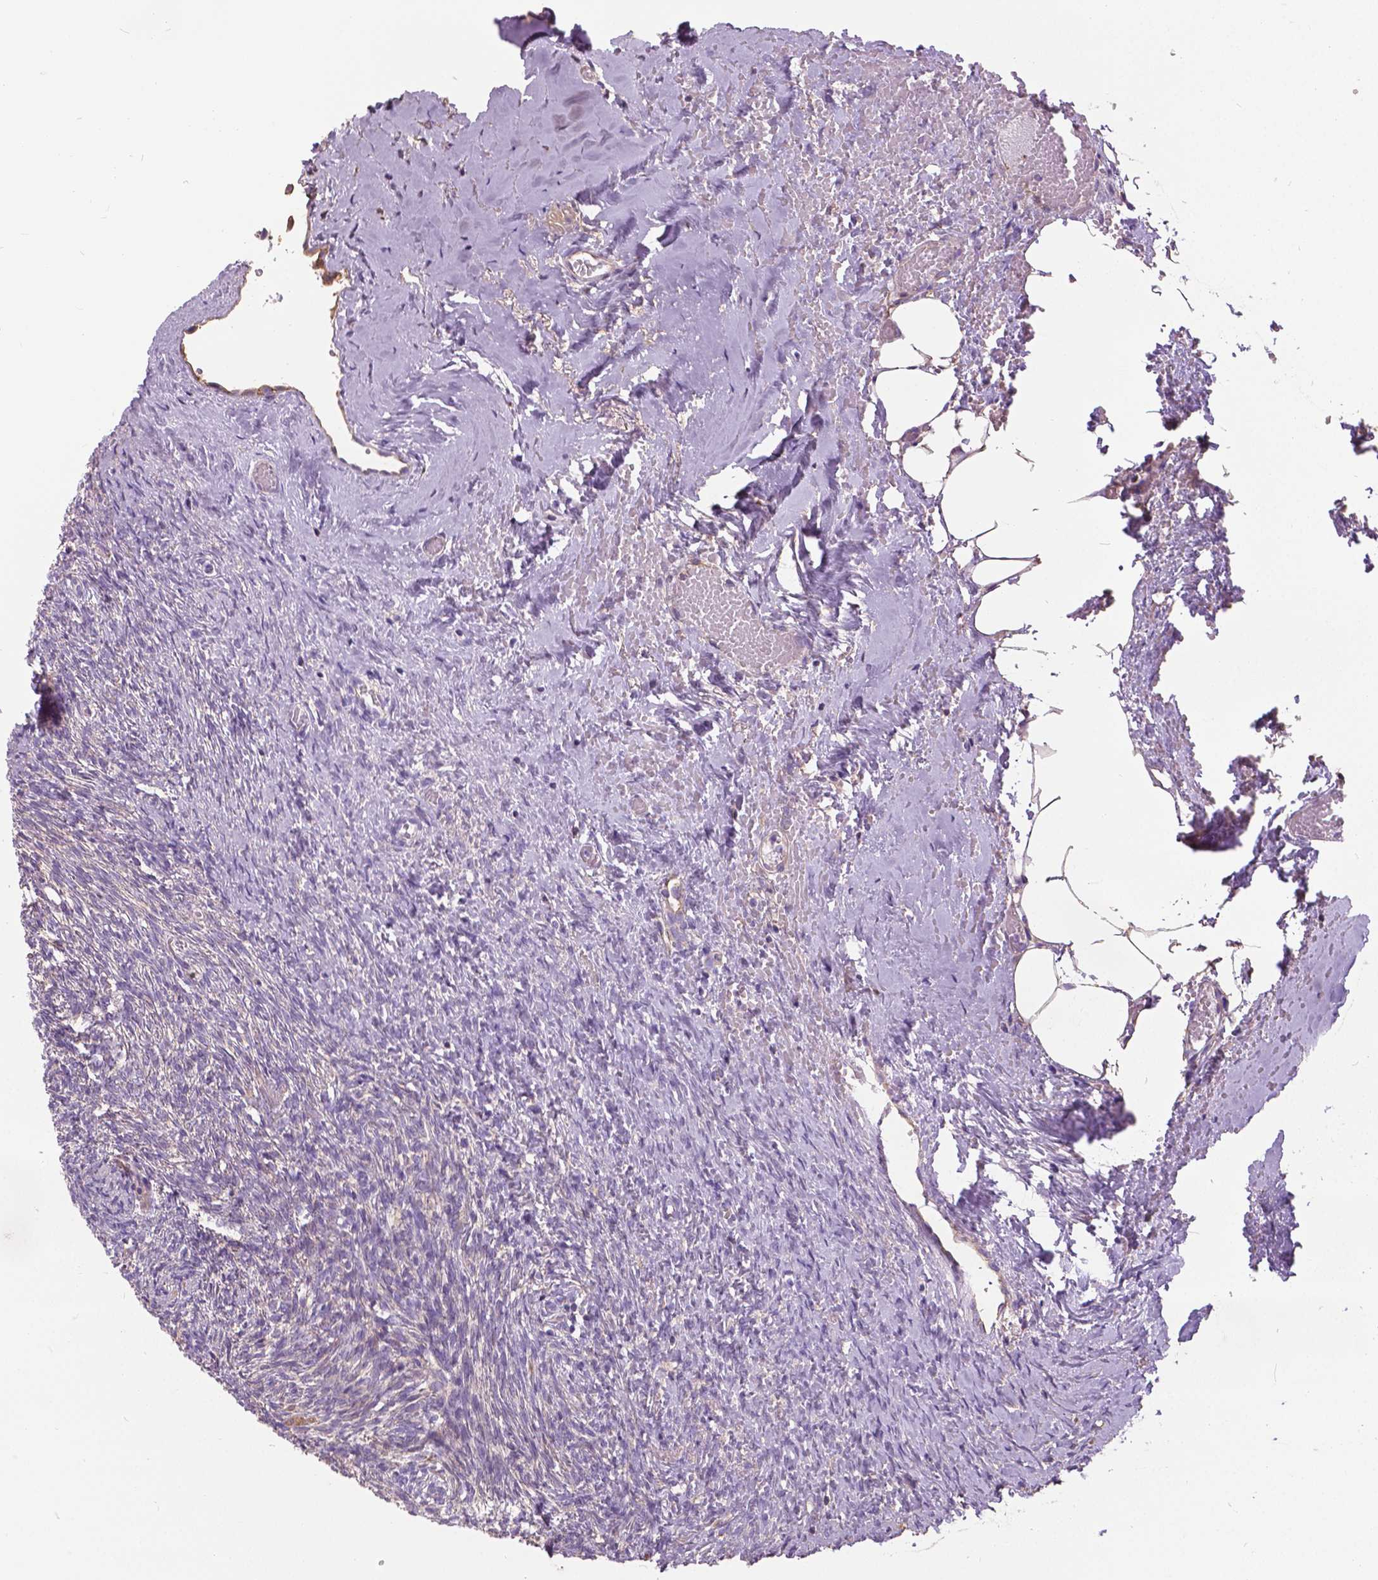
{"staining": {"intensity": "negative", "quantity": "none", "location": "none"}, "tissue": "ovary", "cell_type": "Ovarian stroma cells", "image_type": "normal", "snomed": [{"axis": "morphology", "description": "Normal tissue, NOS"}, {"axis": "topography", "description": "Ovary"}], "caption": "DAB immunohistochemical staining of unremarkable human ovary displays no significant positivity in ovarian stroma cells. (Brightfield microscopy of DAB immunohistochemistry at high magnification).", "gene": "ANXA13", "patient": {"sex": "female", "age": 46}}